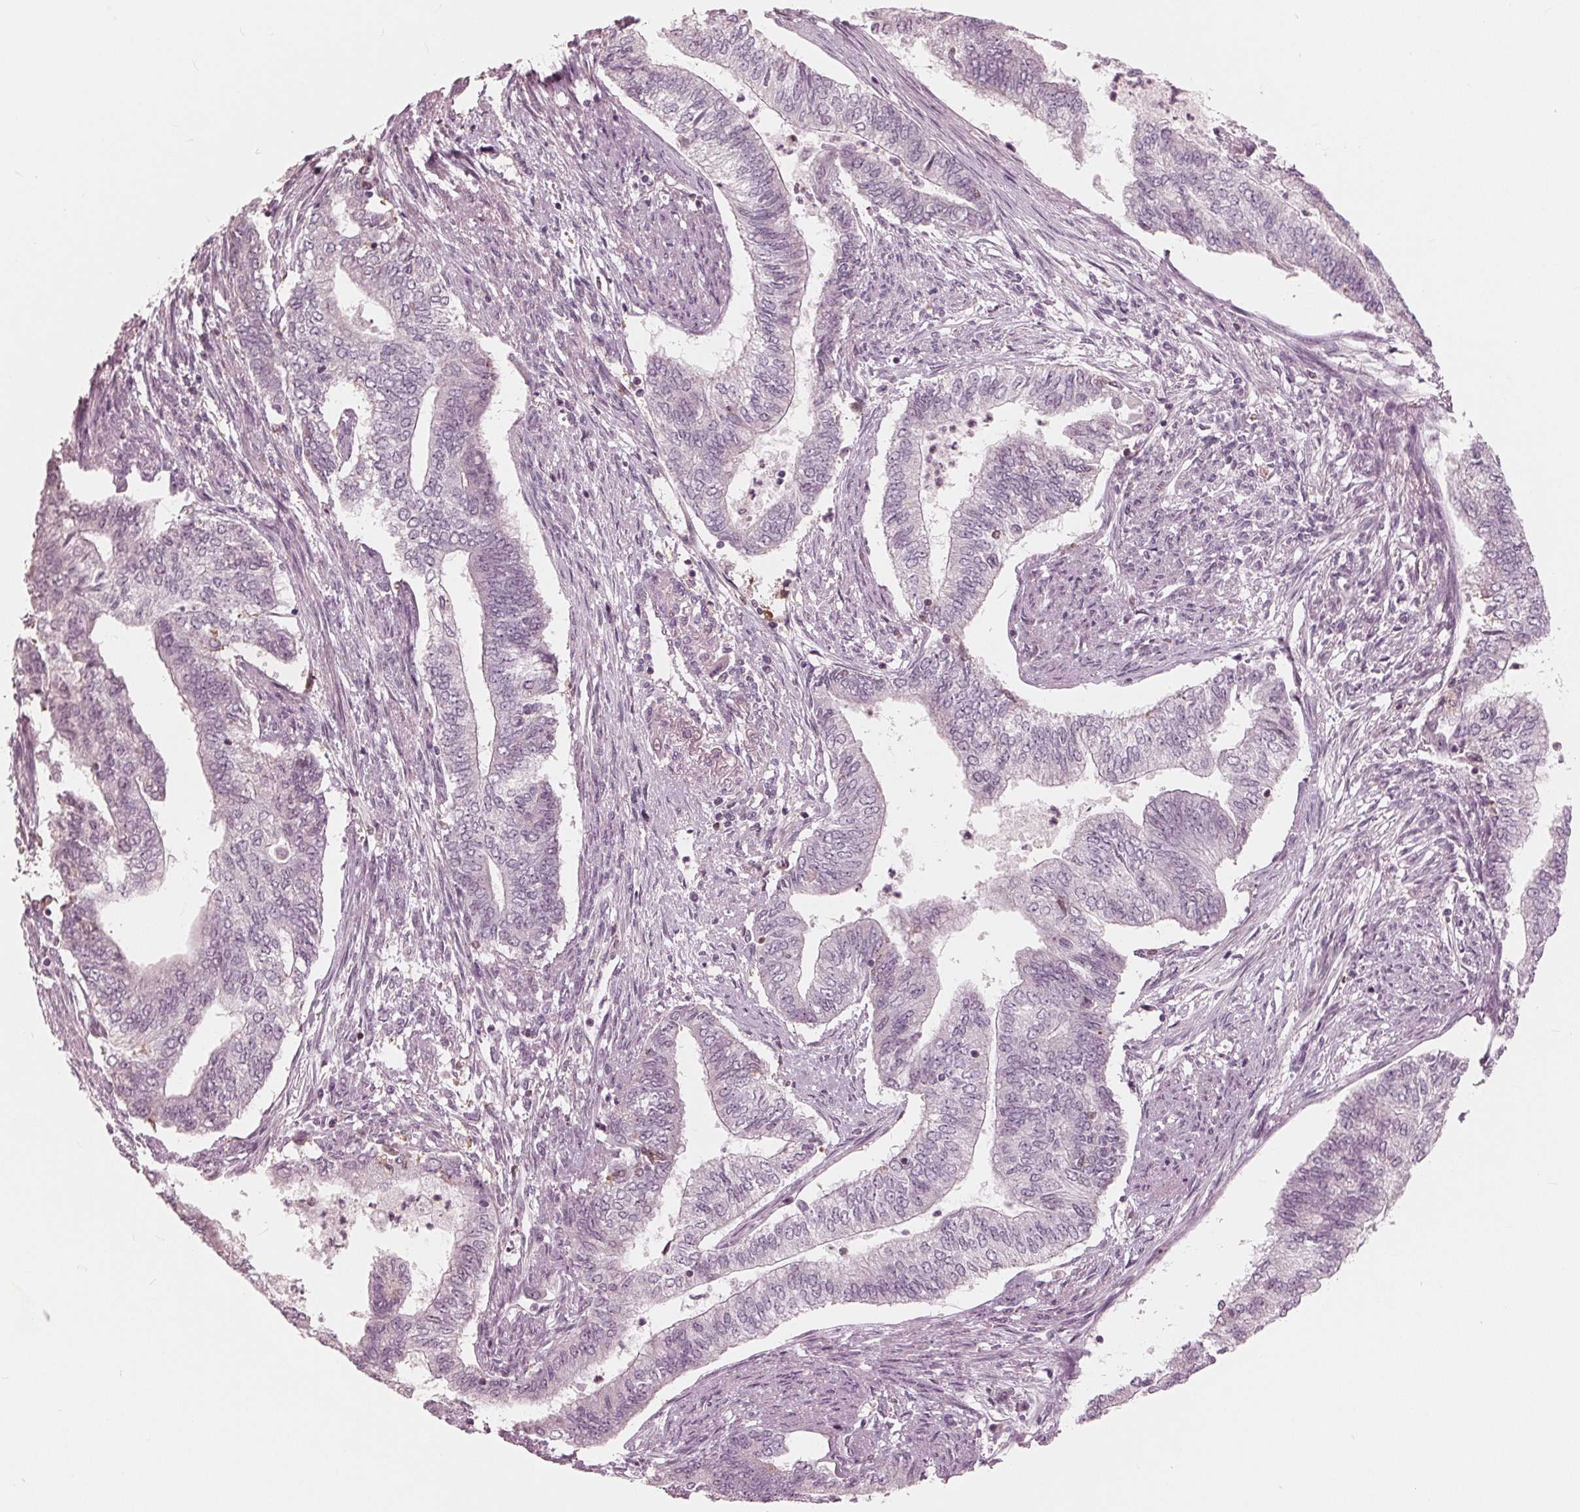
{"staining": {"intensity": "negative", "quantity": "none", "location": "none"}, "tissue": "endometrial cancer", "cell_type": "Tumor cells", "image_type": "cancer", "snomed": [{"axis": "morphology", "description": "Adenocarcinoma, NOS"}, {"axis": "topography", "description": "Endometrium"}], "caption": "Immunohistochemistry micrograph of human endometrial adenocarcinoma stained for a protein (brown), which reveals no staining in tumor cells. (DAB (3,3'-diaminobenzidine) immunohistochemistry (IHC), high magnification).", "gene": "ING3", "patient": {"sex": "female", "age": 65}}